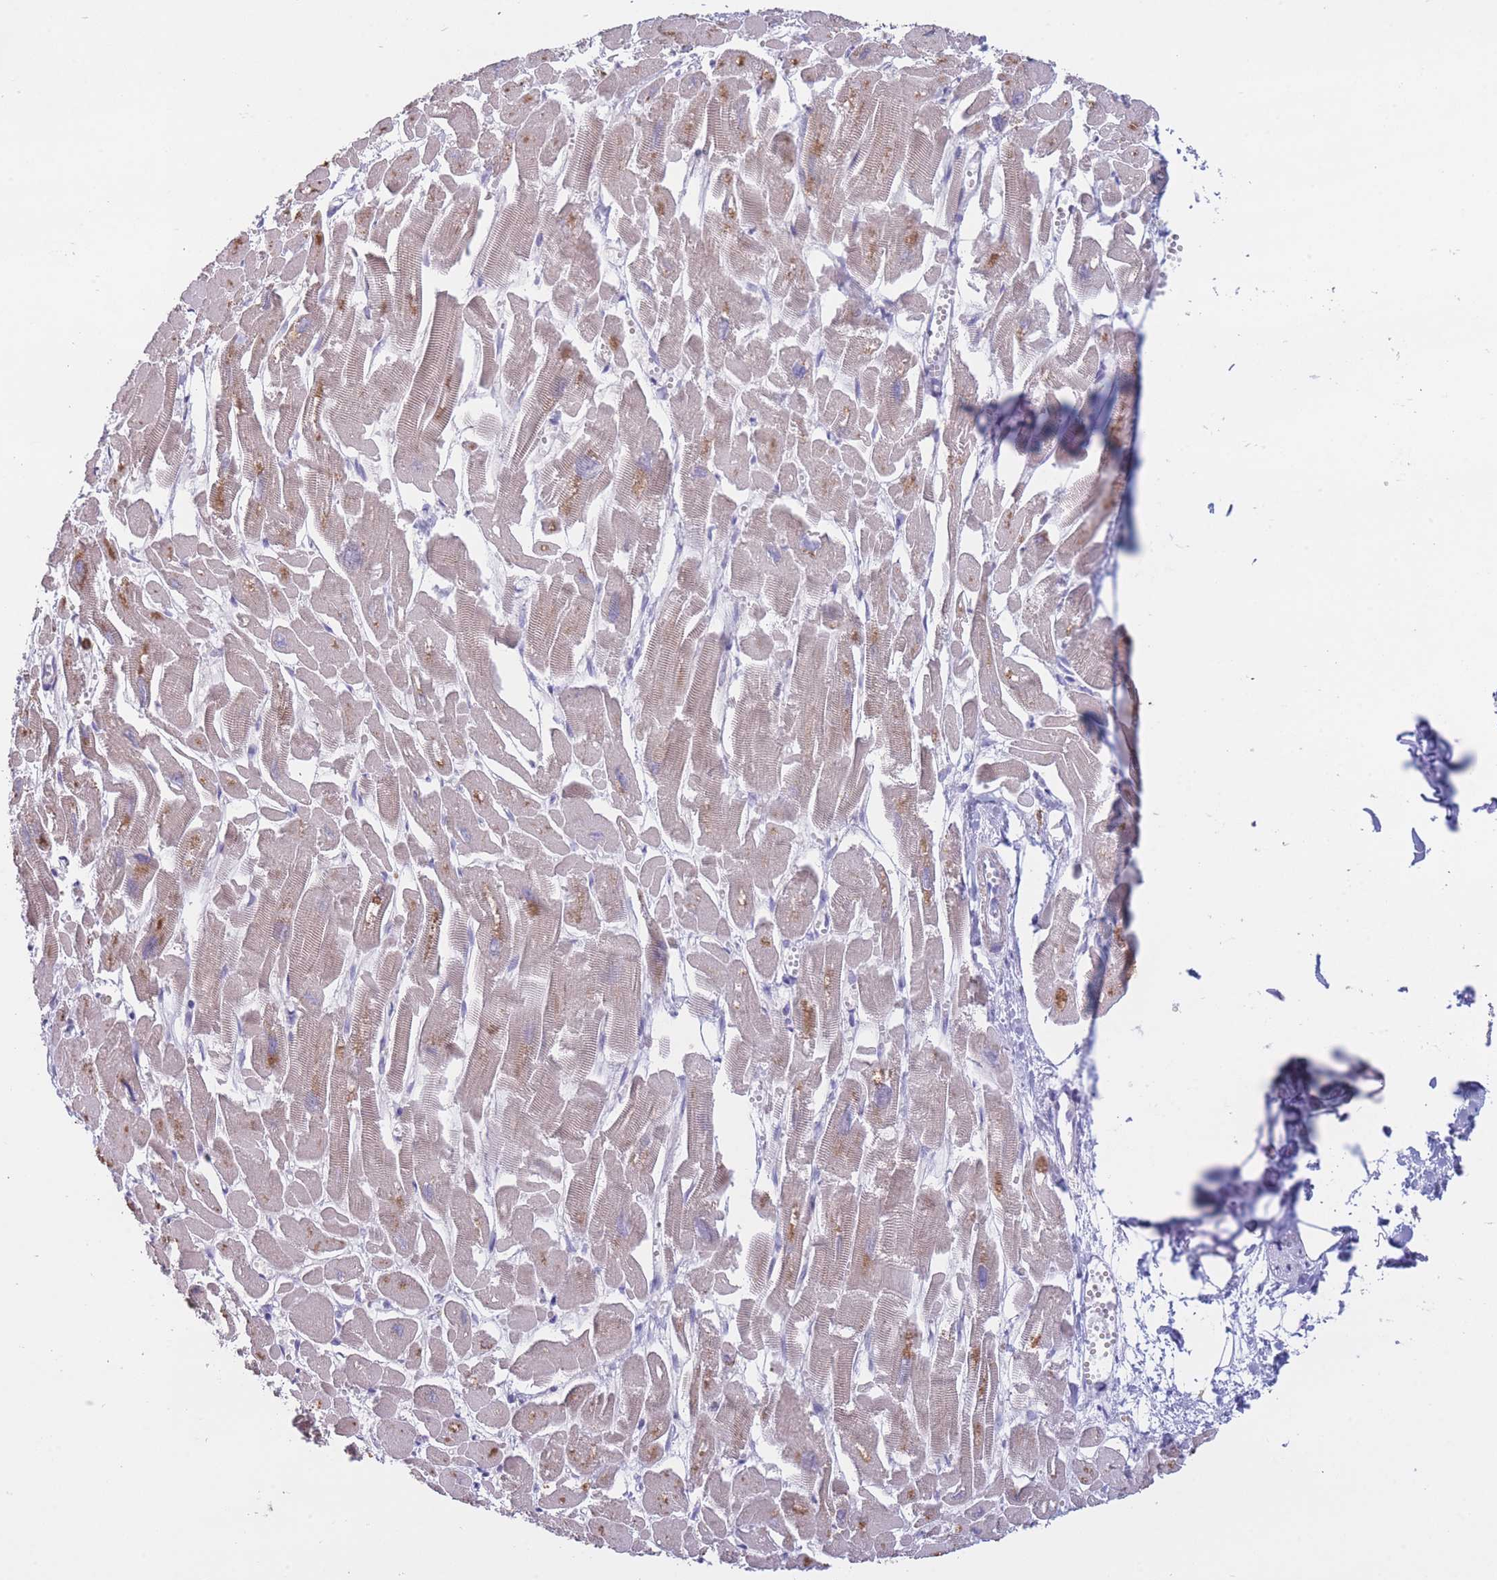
{"staining": {"intensity": "moderate", "quantity": "25%-75%", "location": "cytoplasmic/membranous"}, "tissue": "heart muscle", "cell_type": "Cardiomyocytes", "image_type": "normal", "snomed": [{"axis": "morphology", "description": "Normal tissue, NOS"}, {"axis": "topography", "description": "Heart"}], "caption": "Heart muscle stained with a brown dye demonstrates moderate cytoplasmic/membranous positive positivity in about 25%-75% of cardiomyocytes.", "gene": "CENPM", "patient": {"sex": "male", "age": 54}}